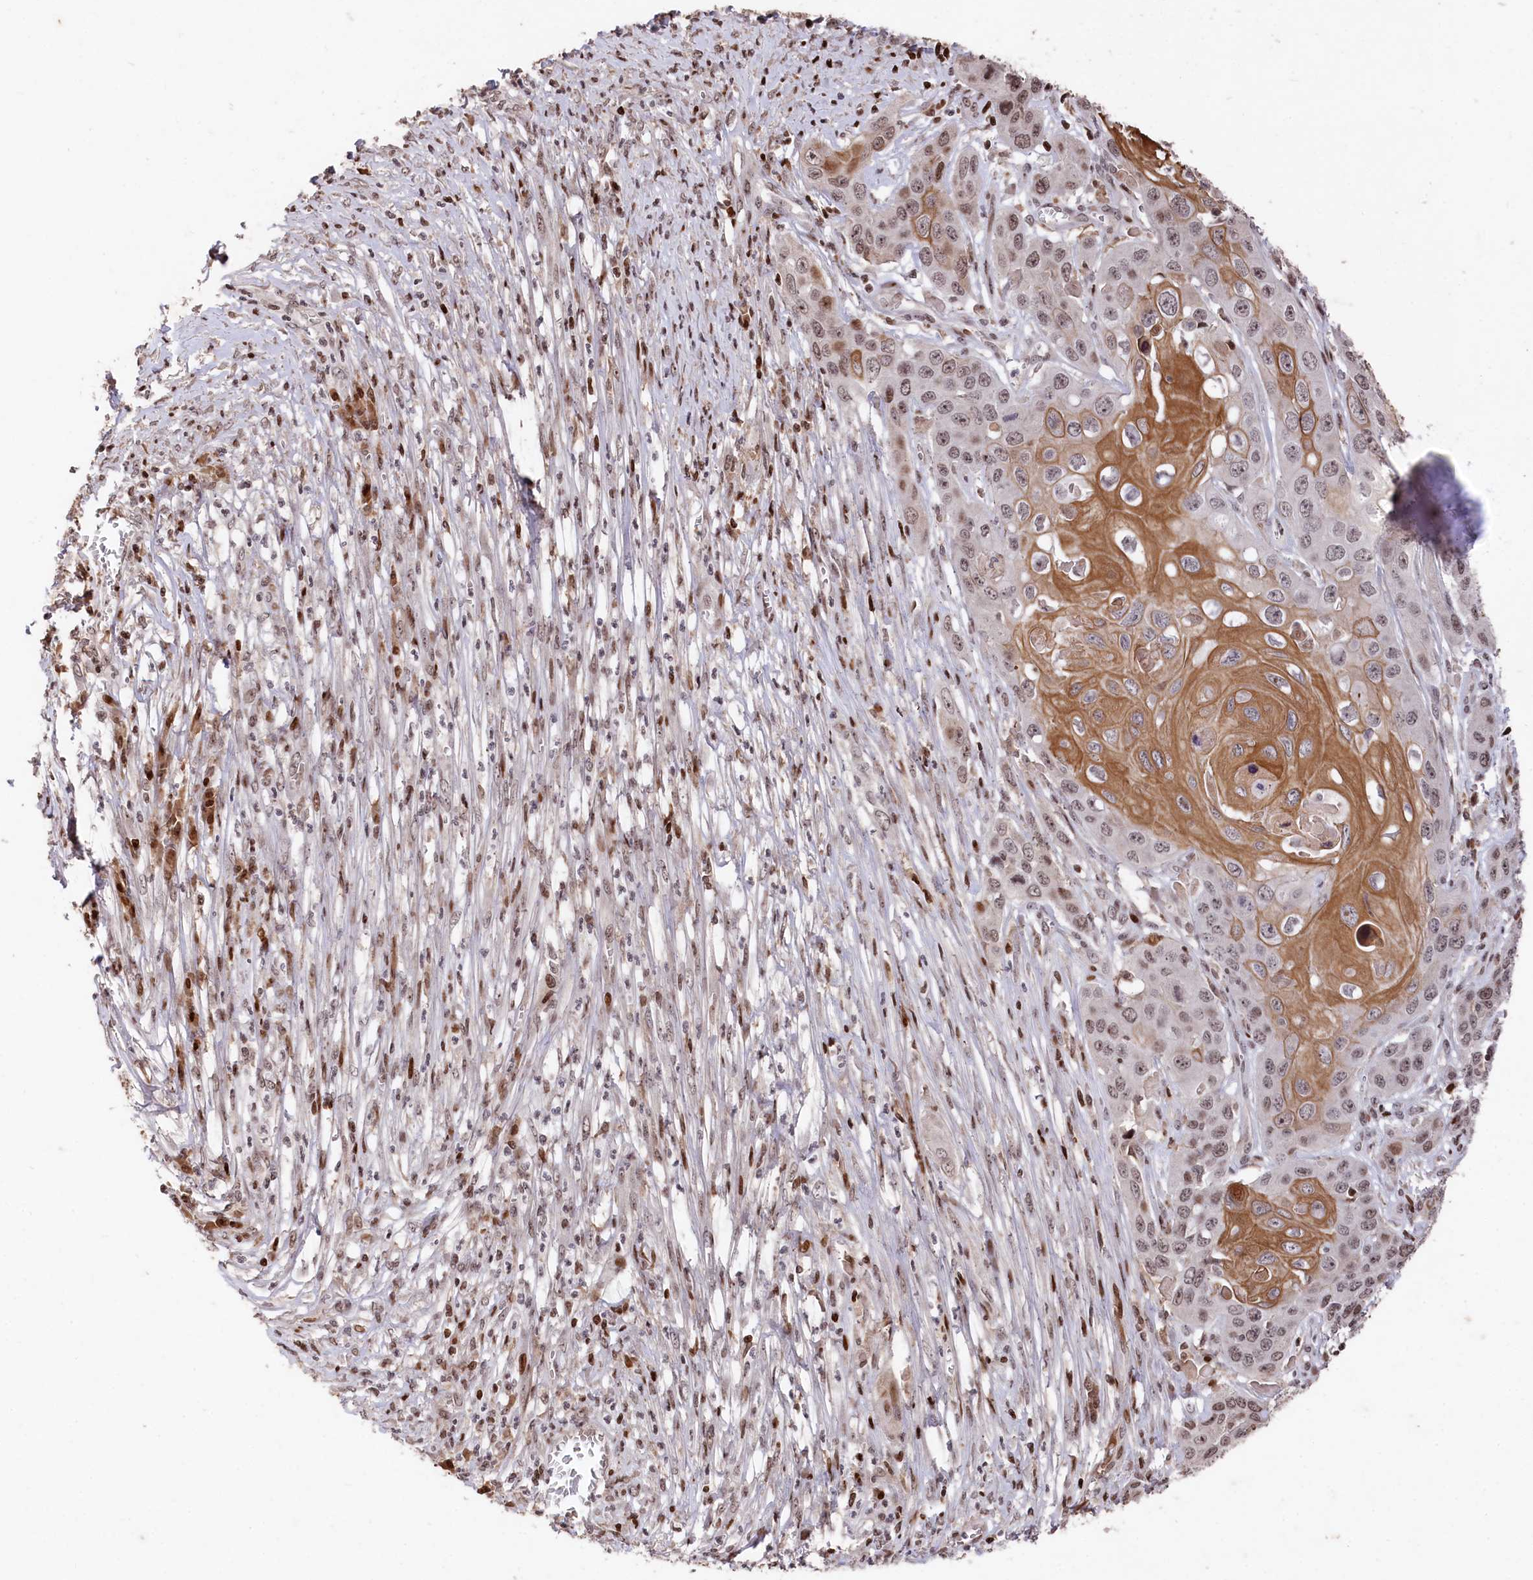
{"staining": {"intensity": "strong", "quantity": "<25%", "location": "cytoplasmic/membranous,nuclear"}, "tissue": "skin cancer", "cell_type": "Tumor cells", "image_type": "cancer", "snomed": [{"axis": "morphology", "description": "Squamous cell carcinoma, NOS"}, {"axis": "topography", "description": "Skin"}], "caption": "Skin cancer stained with IHC demonstrates strong cytoplasmic/membranous and nuclear positivity in about <25% of tumor cells. Ihc stains the protein in brown and the nuclei are stained blue.", "gene": "MCF2L2", "patient": {"sex": "male", "age": 55}}